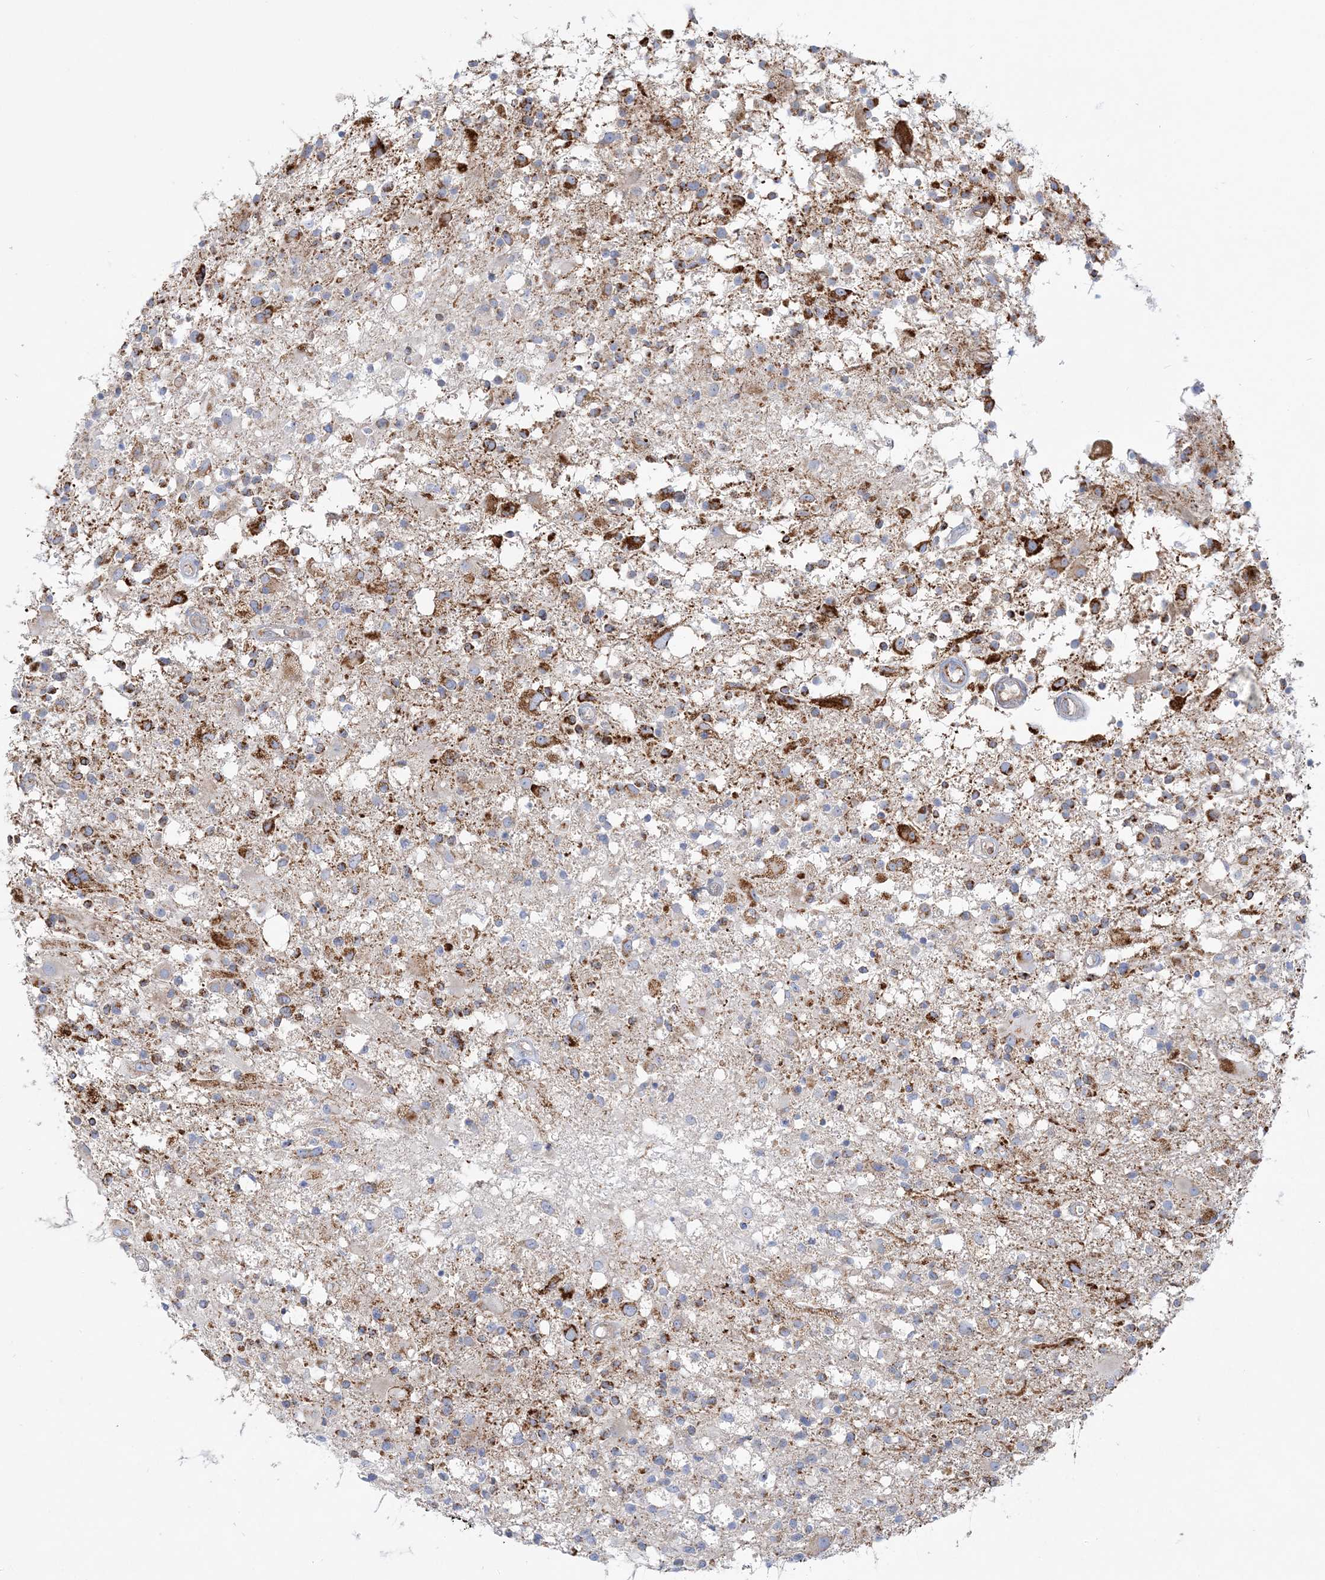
{"staining": {"intensity": "moderate", "quantity": "<25%", "location": "cytoplasmic/membranous"}, "tissue": "glioma", "cell_type": "Tumor cells", "image_type": "cancer", "snomed": [{"axis": "morphology", "description": "Glioma, malignant, High grade"}, {"axis": "morphology", "description": "Glioblastoma, NOS"}, {"axis": "topography", "description": "Brain"}], "caption": "Glioblastoma stained with immunohistochemistry (IHC) shows moderate cytoplasmic/membranous staining in about <25% of tumor cells.", "gene": "TBC1D14", "patient": {"sex": "male", "age": 60}}